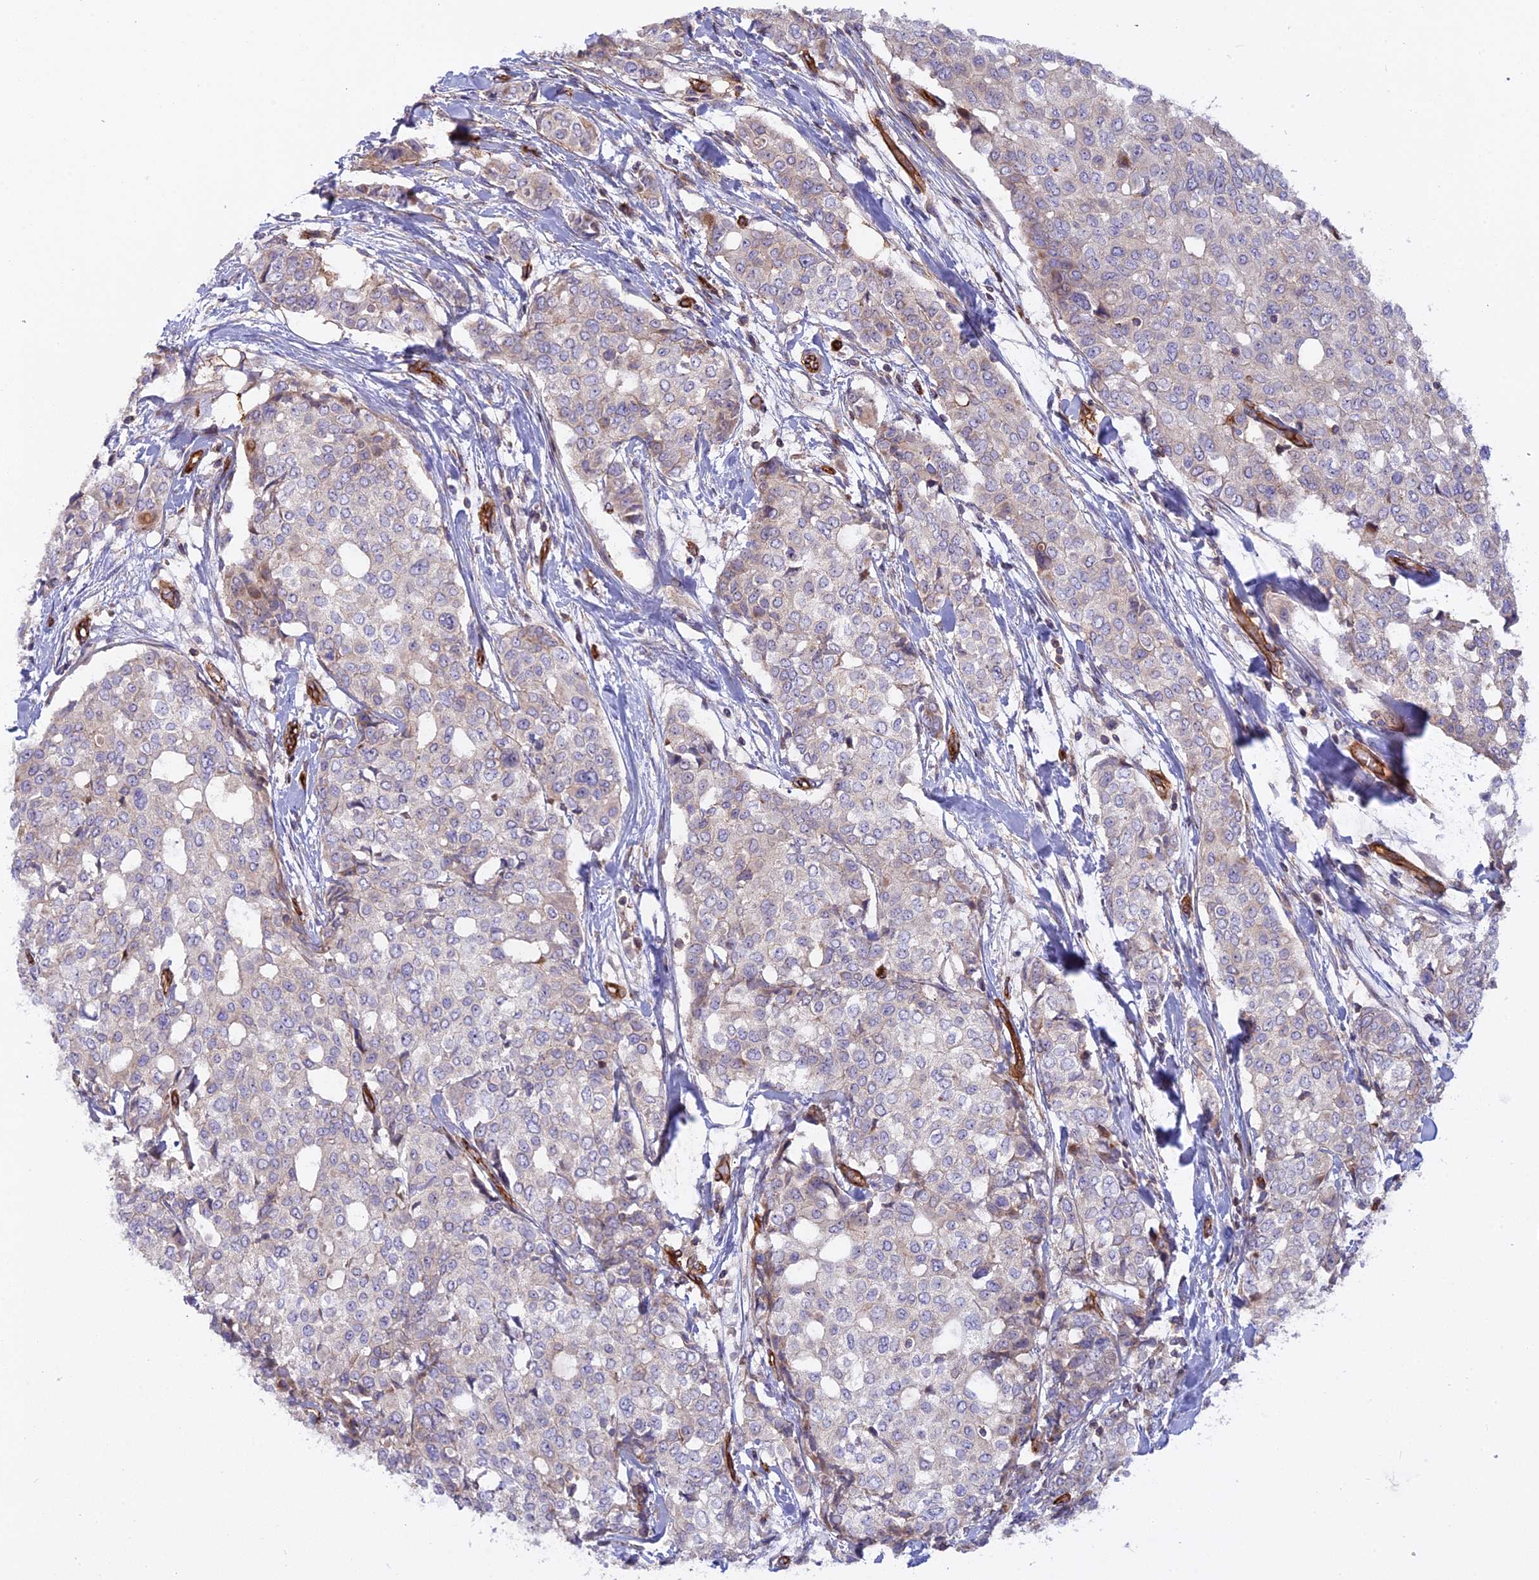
{"staining": {"intensity": "weak", "quantity": "<25%", "location": "cytoplasmic/membranous"}, "tissue": "breast cancer", "cell_type": "Tumor cells", "image_type": "cancer", "snomed": [{"axis": "morphology", "description": "Lobular carcinoma"}, {"axis": "topography", "description": "Breast"}], "caption": "Immunohistochemical staining of lobular carcinoma (breast) displays no significant staining in tumor cells.", "gene": "CNBD2", "patient": {"sex": "female", "age": 51}}